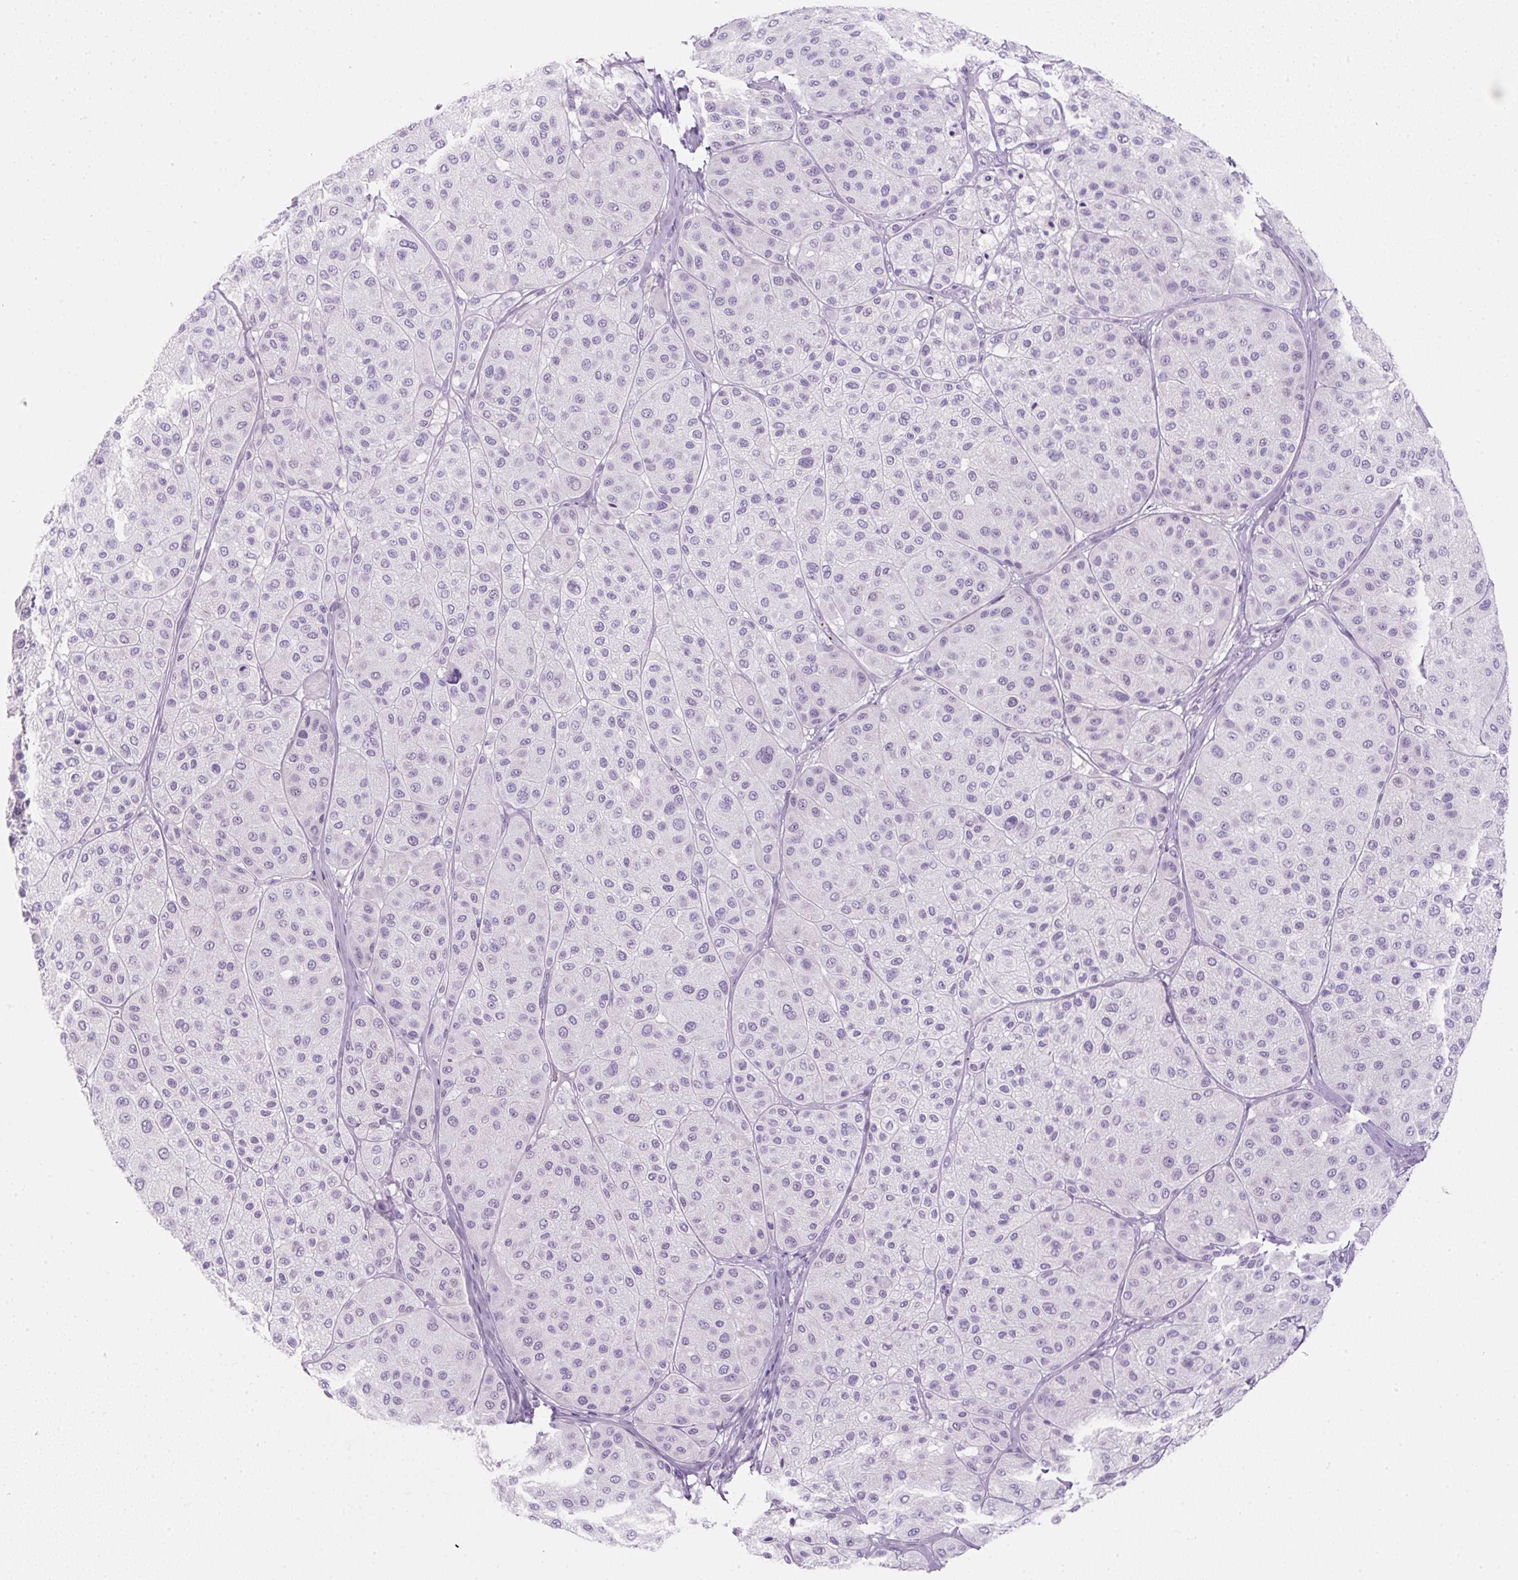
{"staining": {"intensity": "negative", "quantity": "none", "location": "none"}, "tissue": "melanoma", "cell_type": "Tumor cells", "image_type": "cancer", "snomed": [{"axis": "morphology", "description": "Malignant melanoma, Metastatic site"}, {"axis": "topography", "description": "Smooth muscle"}], "caption": "A photomicrograph of human malignant melanoma (metastatic site) is negative for staining in tumor cells.", "gene": "PF4V1", "patient": {"sex": "male", "age": 41}}